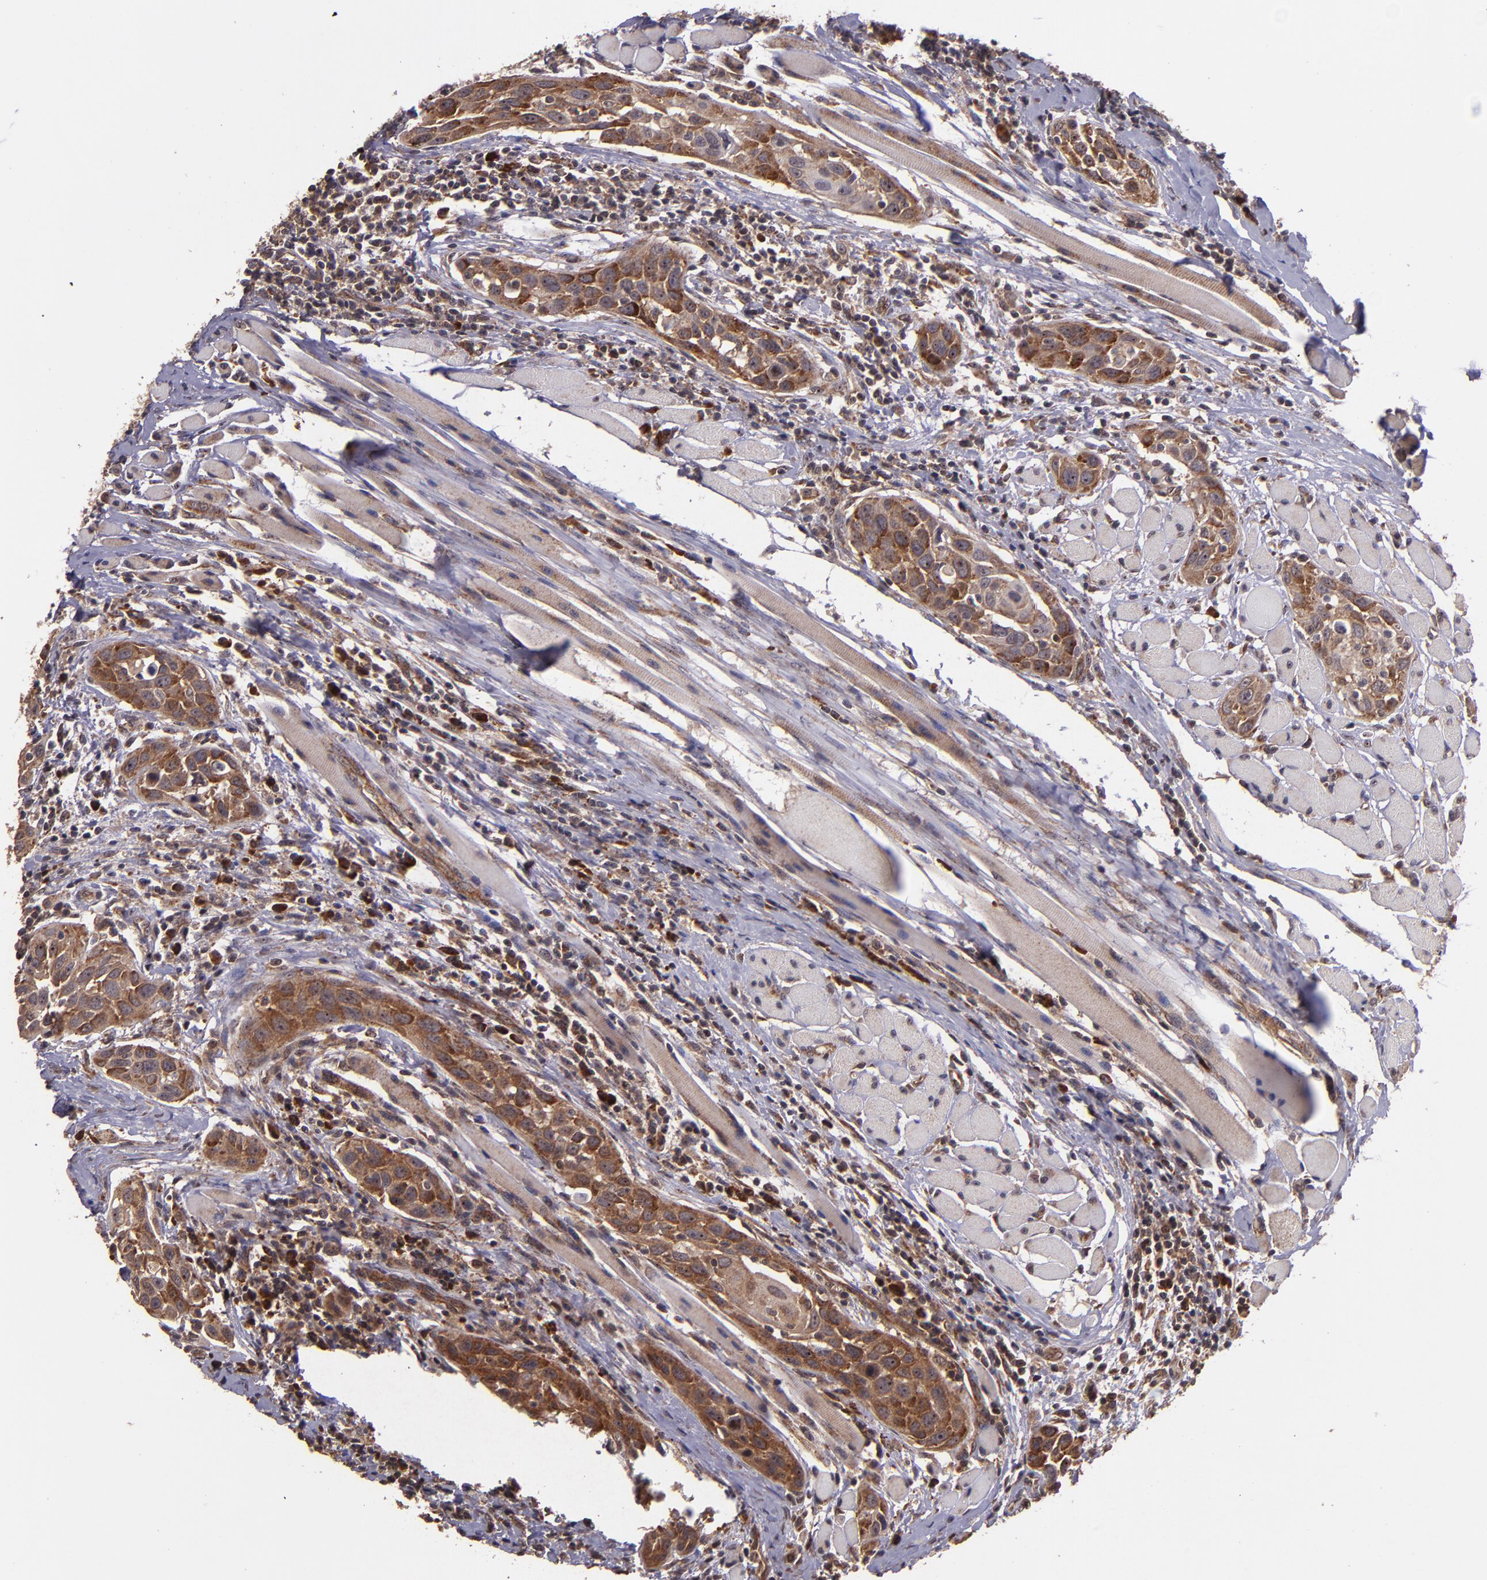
{"staining": {"intensity": "strong", "quantity": ">75%", "location": "cytoplasmic/membranous"}, "tissue": "head and neck cancer", "cell_type": "Tumor cells", "image_type": "cancer", "snomed": [{"axis": "morphology", "description": "Squamous cell carcinoma, NOS"}, {"axis": "topography", "description": "Oral tissue"}, {"axis": "topography", "description": "Head-Neck"}], "caption": "Tumor cells show strong cytoplasmic/membranous expression in approximately >75% of cells in head and neck cancer (squamous cell carcinoma).", "gene": "USP51", "patient": {"sex": "female", "age": 50}}